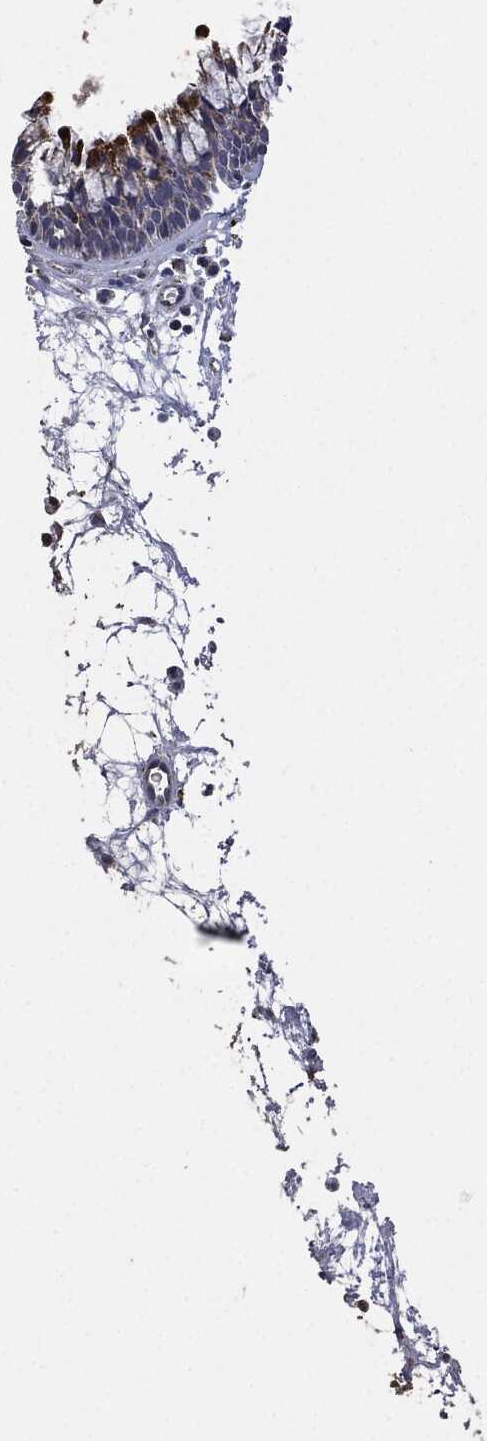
{"staining": {"intensity": "strong", "quantity": "25%-75%", "location": "cytoplasmic/membranous"}, "tissue": "nasopharynx", "cell_type": "Respiratory epithelial cells", "image_type": "normal", "snomed": [{"axis": "morphology", "description": "Normal tissue, NOS"}, {"axis": "topography", "description": "Nasopharynx"}], "caption": "Protein staining of normal nasopharynx reveals strong cytoplasmic/membranous staining in approximately 25%-75% of respiratory epithelial cells.", "gene": "RYK", "patient": {"sex": "male", "age": 58}}